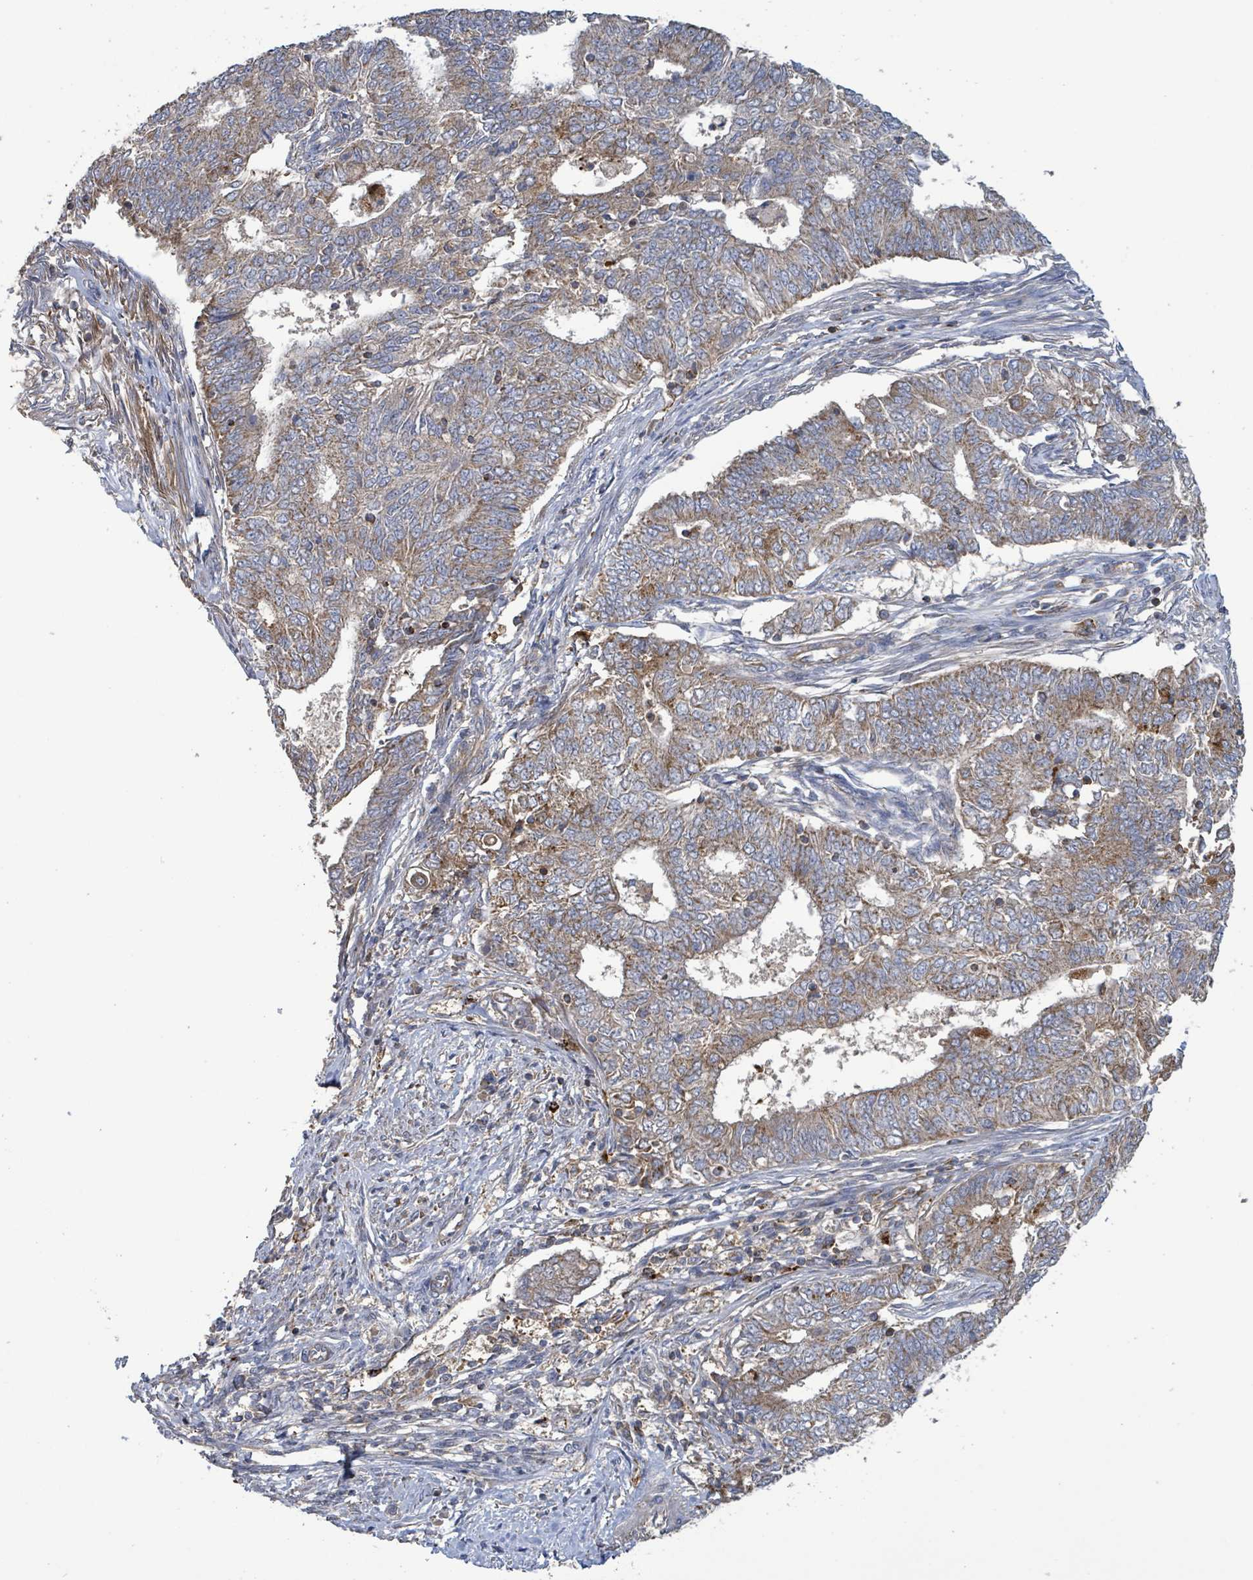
{"staining": {"intensity": "moderate", "quantity": "25%-75%", "location": "cytoplasmic/membranous"}, "tissue": "endometrial cancer", "cell_type": "Tumor cells", "image_type": "cancer", "snomed": [{"axis": "morphology", "description": "Adenocarcinoma, NOS"}, {"axis": "topography", "description": "Endometrium"}], "caption": "The micrograph exhibits a brown stain indicating the presence of a protein in the cytoplasmic/membranous of tumor cells in adenocarcinoma (endometrial).", "gene": "PLAAT1", "patient": {"sex": "female", "age": 62}}